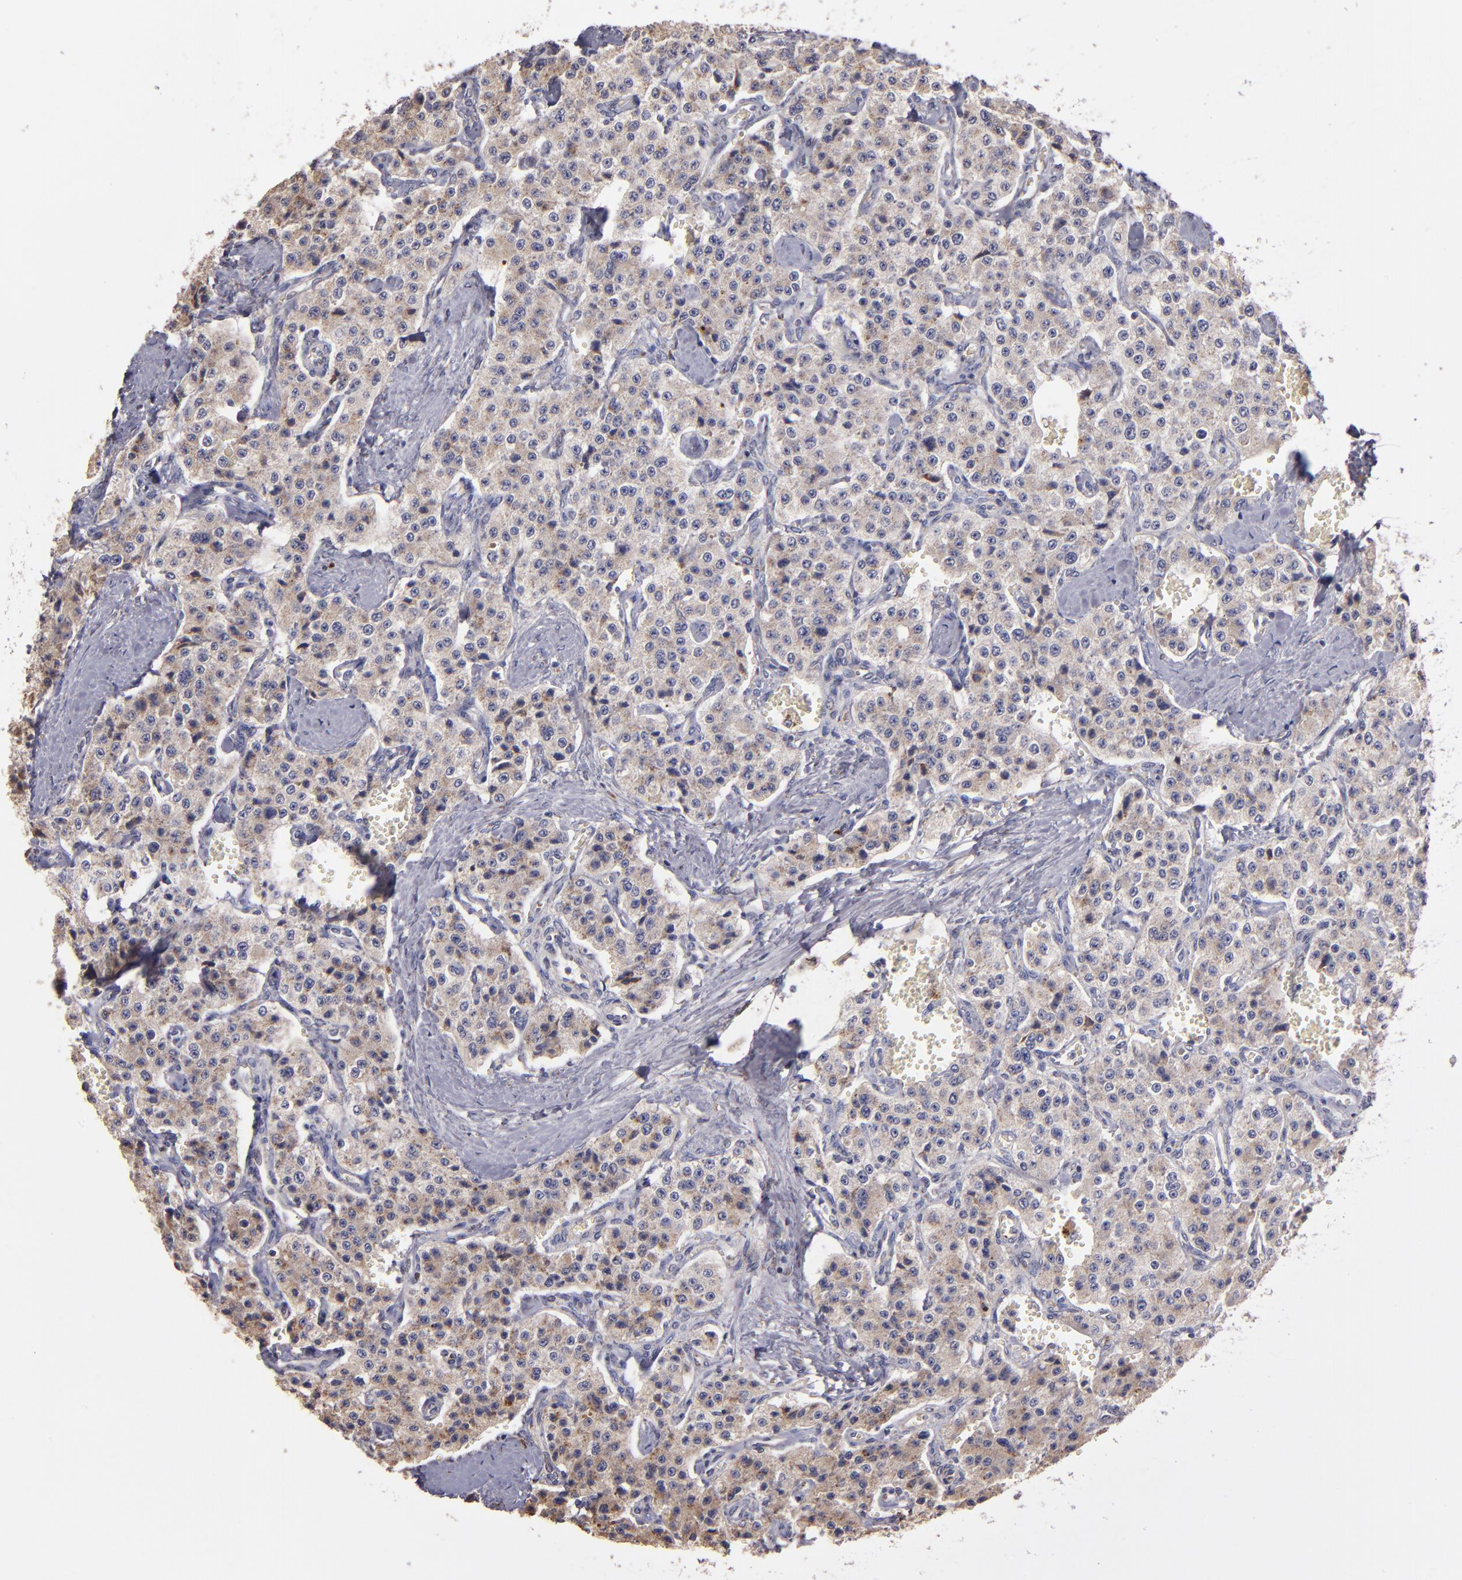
{"staining": {"intensity": "weak", "quantity": ">75%", "location": "cytoplasmic/membranous"}, "tissue": "carcinoid", "cell_type": "Tumor cells", "image_type": "cancer", "snomed": [{"axis": "morphology", "description": "Carcinoid, malignant, NOS"}, {"axis": "topography", "description": "Small intestine"}], "caption": "Carcinoid stained with a protein marker displays weak staining in tumor cells.", "gene": "IFIH1", "patient": {"sex": "male", "age": 52}}